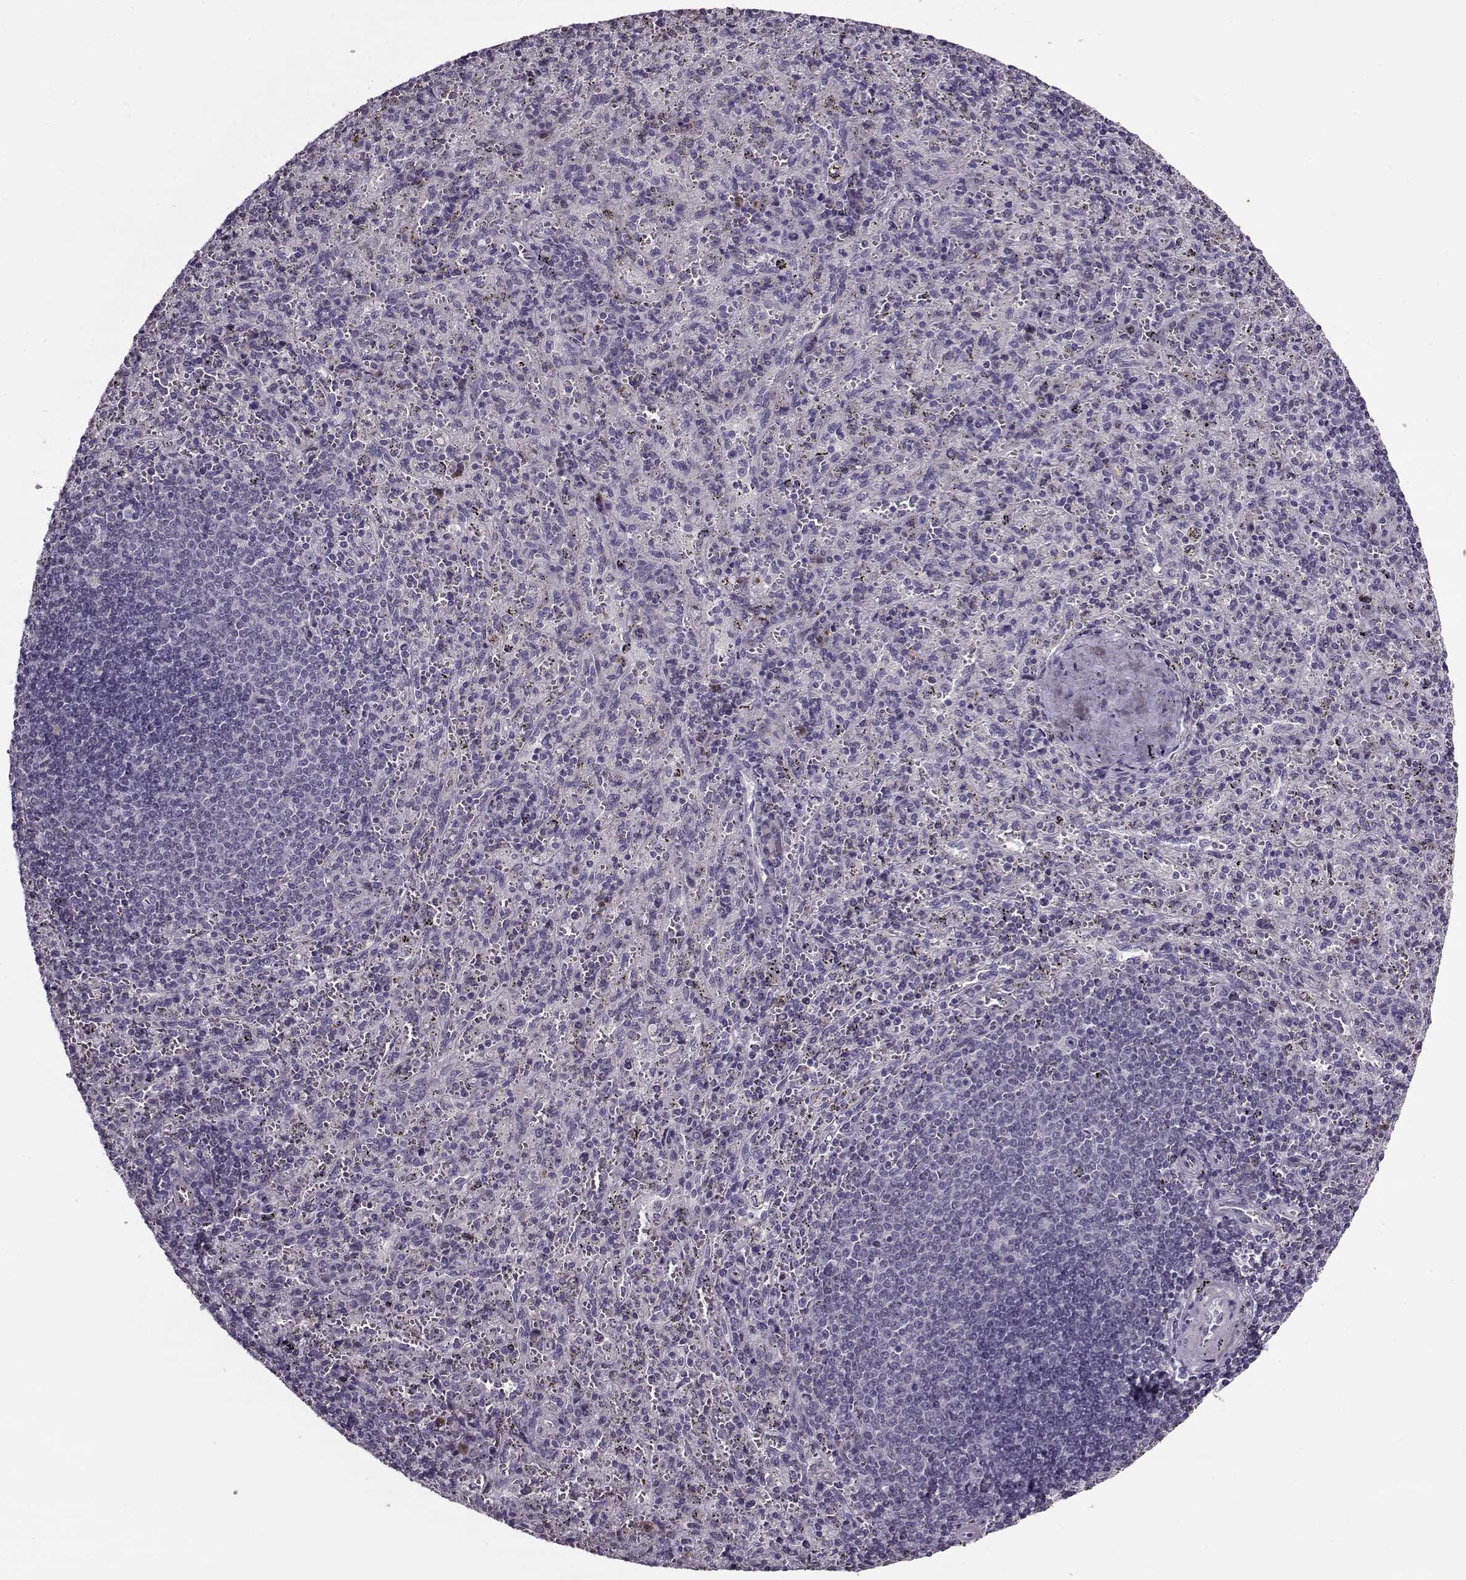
{"staining": {"intensity": "negative", "quantity": "none", "location": "none"}, "tissue": "spleen", "cell_type": "Cells in red pulp", "image_type": "normal", "snomed": [{"axis": "morphology", "description": "Normal tissue, NOS"}, {"axis": "topography", "description": "Spleen"}], "caption": "Immunohistochemical staining of benign human spleen demonstrates no significant expression in cells in red pulp.", "gene": "KRT9", "patient": {"sex": "male", "age": 57}}